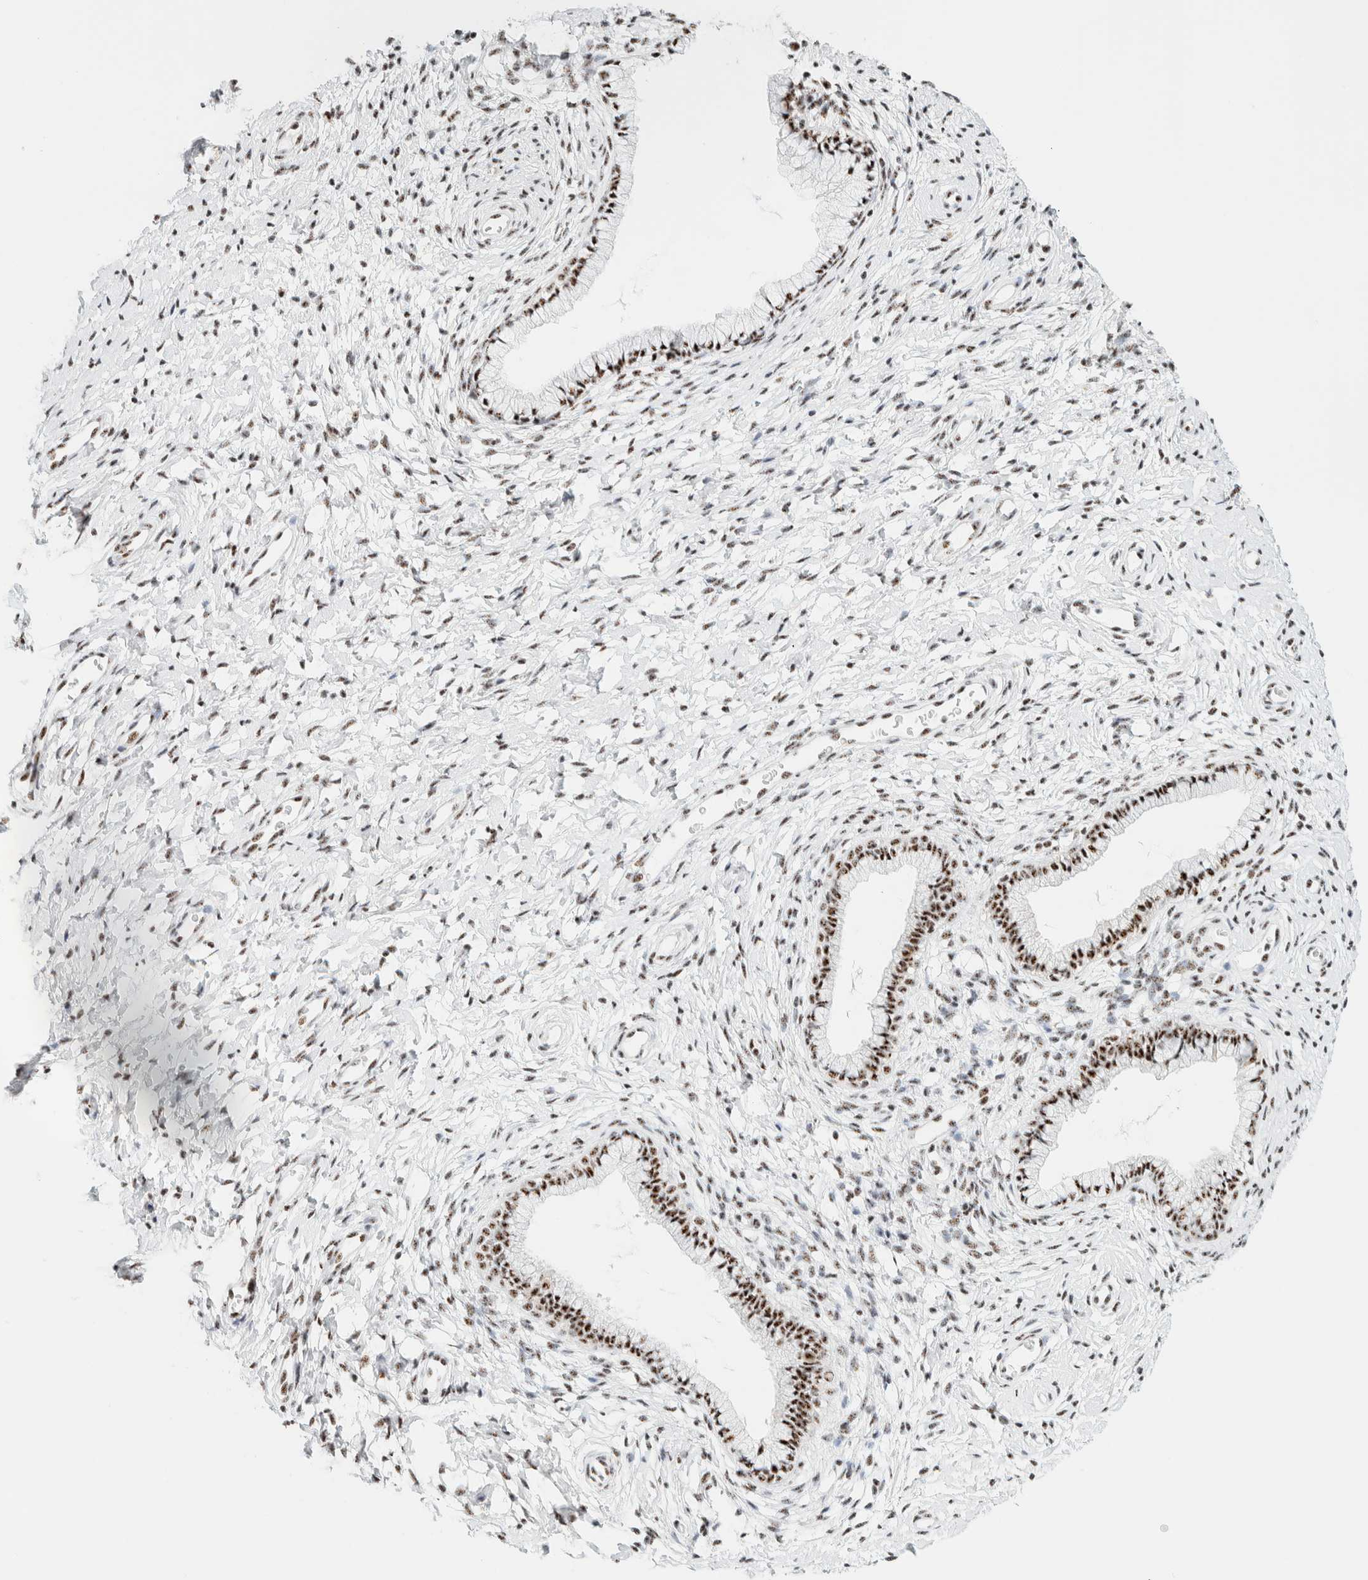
{"staining": {"intensity": "strong", "quantity": ">75%", "location": "nuclear"}, "tissue": "cervix", "cell_type": "Glandular cells", "image_type": "normal", "snomed": [{"axis": "morphology", "description": "Normal tissue, NOS"}, {"axis": "topography", "description": "Cervix"}], "caption": "Strong nuclear expression for a protein is present in about >75% of glandular cells of normal cervix using immunohistochemistry (IHC).", "gene": "SON", "patient": {"sex": "female", "age": 72}}